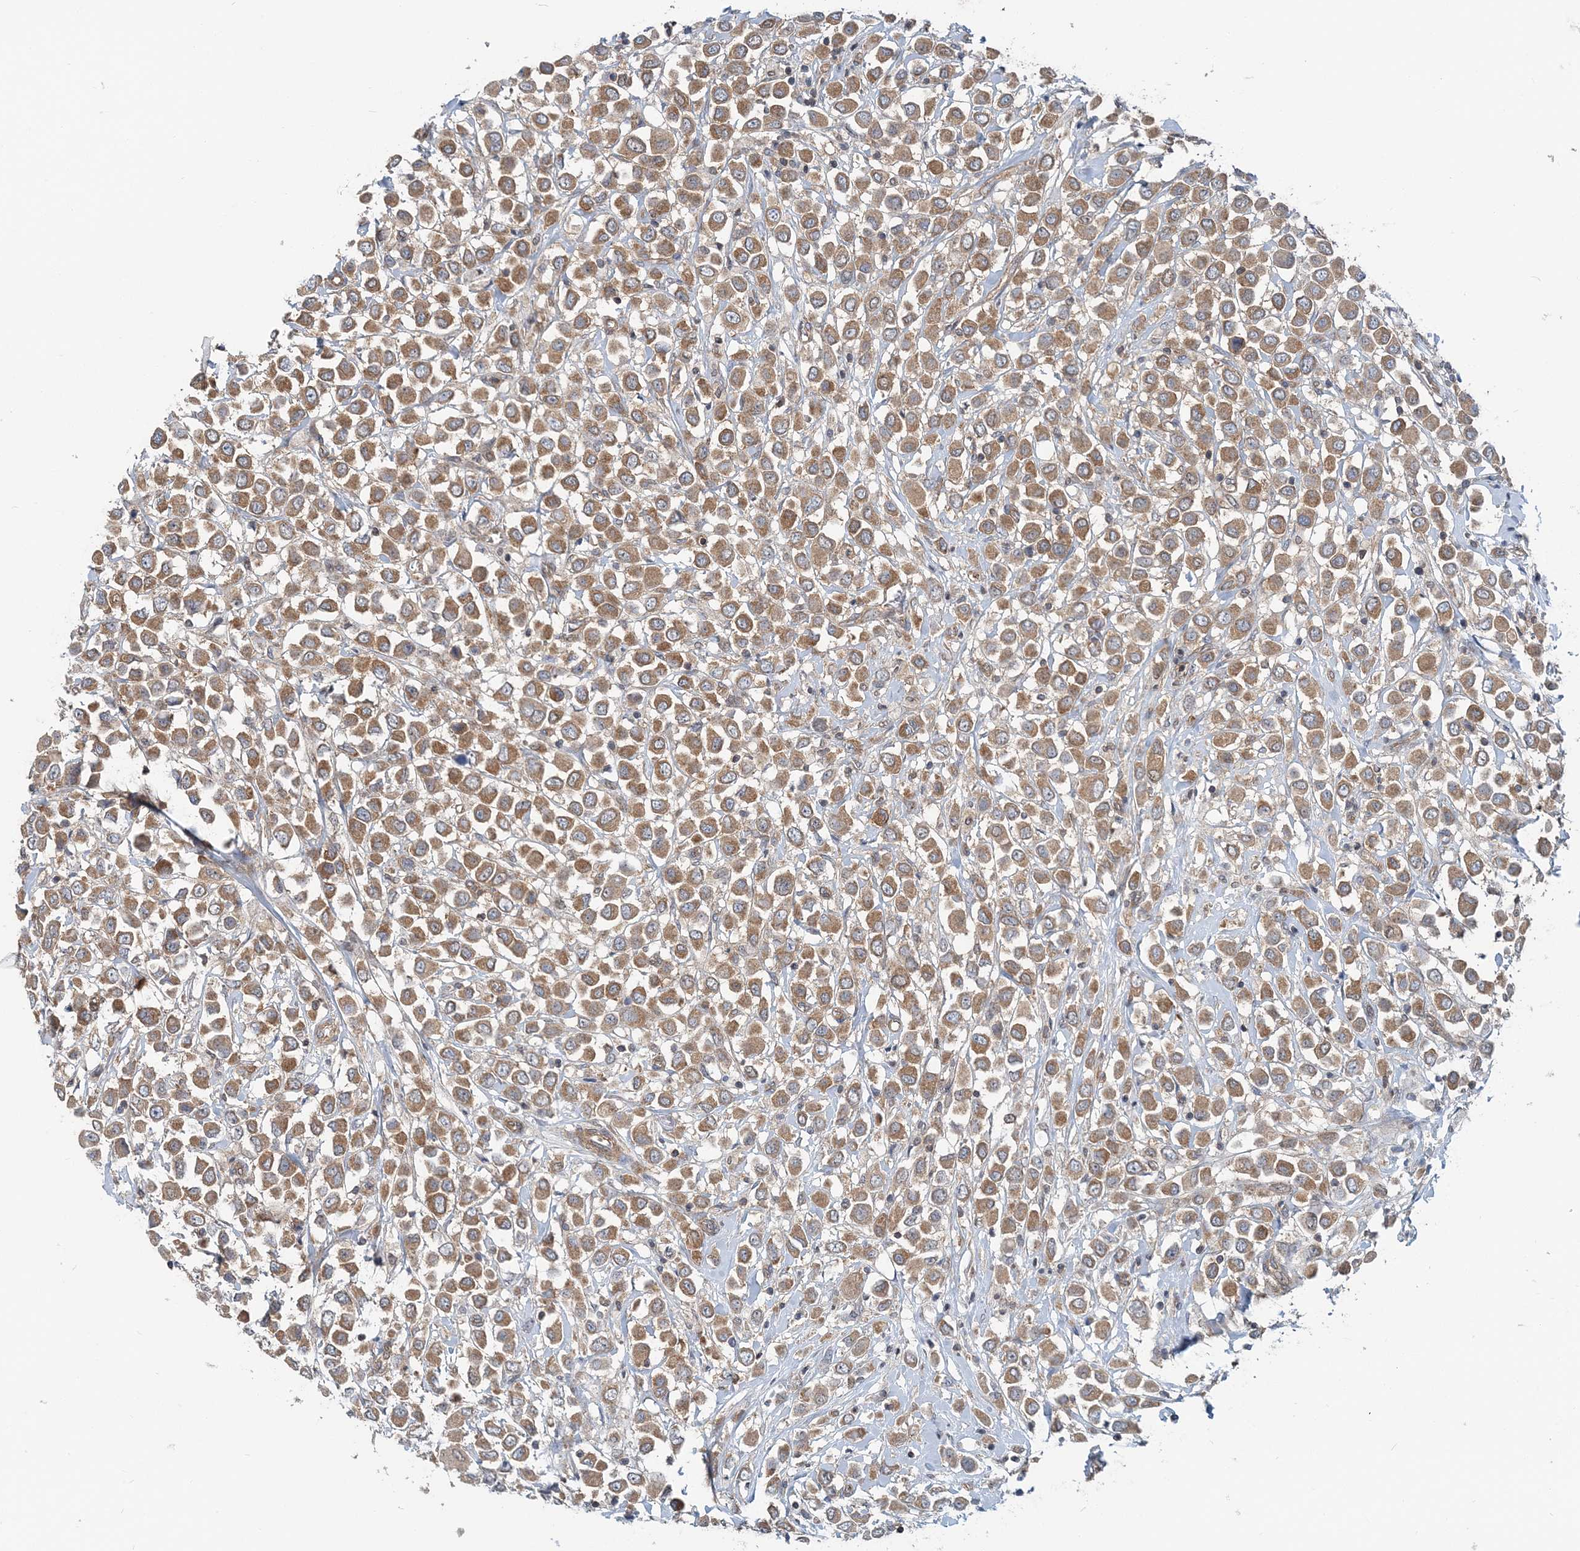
{"staining": {"intensity": "moderate", "quantity": ">75%", "location": "cytoplasmic/membranous"}, "tissue": "breast cancer", "cell_type": "Tumor cells", "image_type": "cancer", "snomed": [{"axis": "morphology", "description": "Duct carcinoma"}, {"axis": "topography", "description": "Breast"}], "caption": "Intraductal carcinoma (breast) stained for a protein reveals moderate cytoplasmic/membranous positivity in tumor cells. (DAB = brown stain, brightfield microscopy at high magnification).", "gene": "MOB4", "patient": {"sex": "female", "age": 61}}